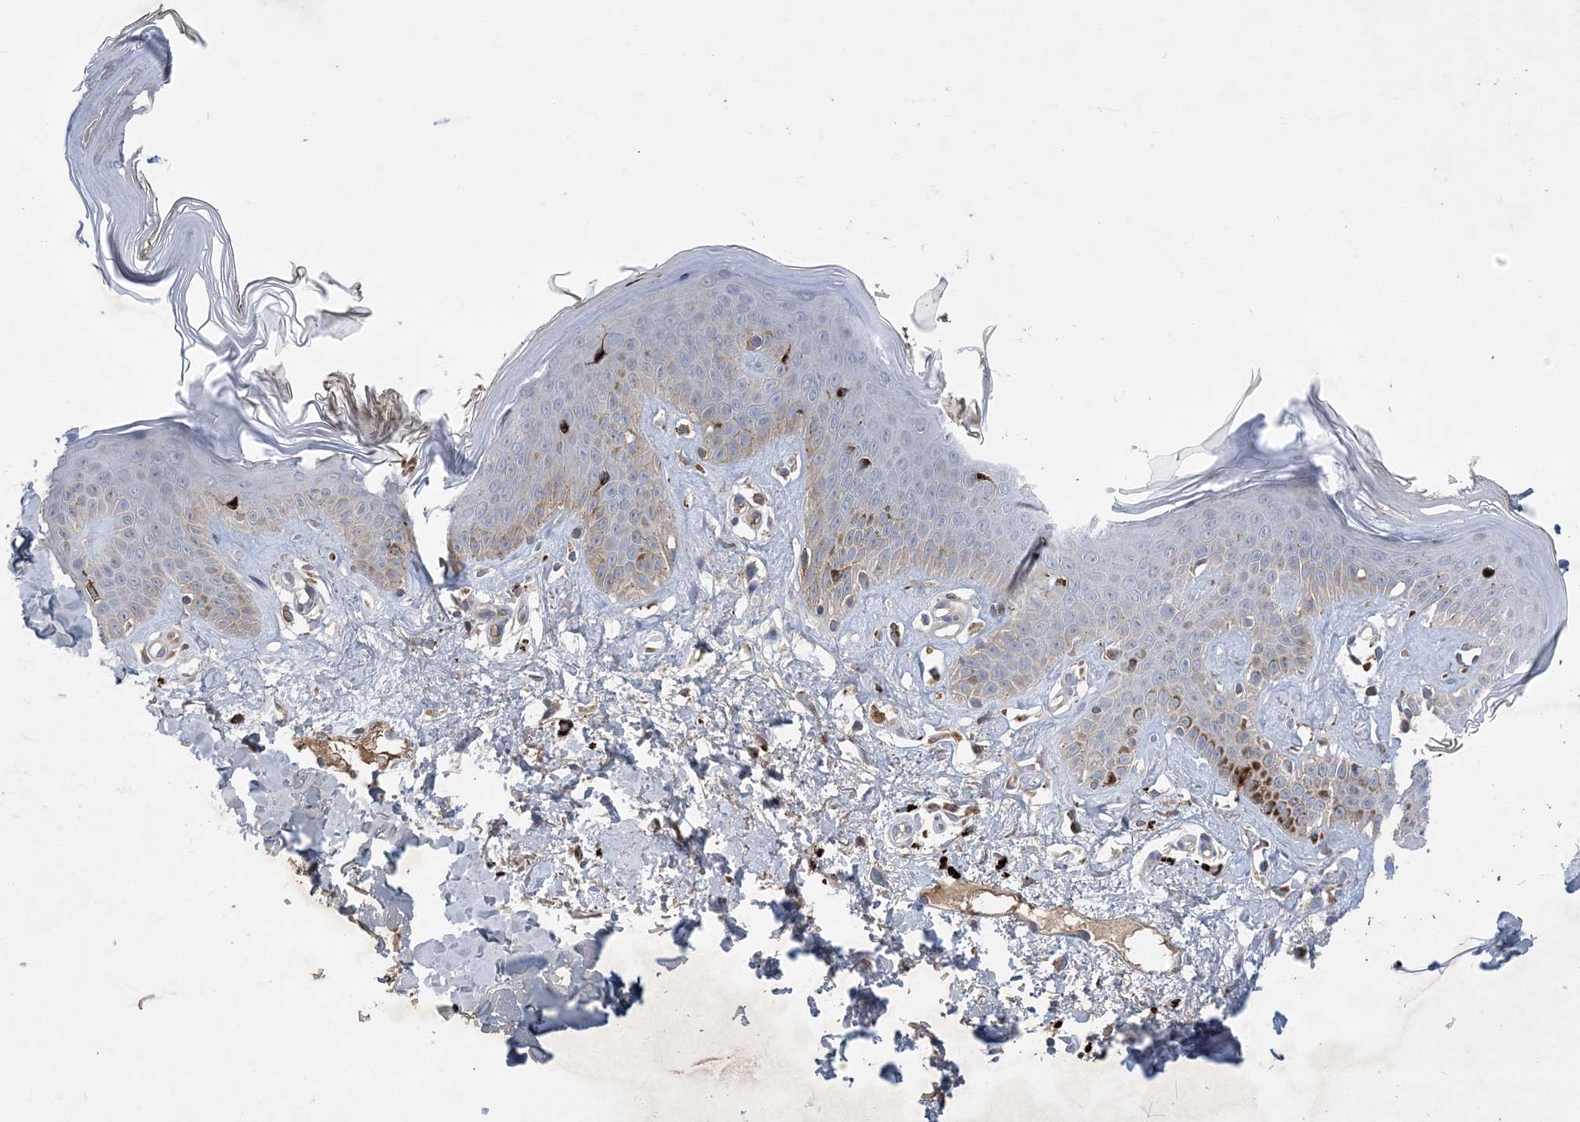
{"staining": {"intensity": "negative", "quantity": "none", "location": "none"}, "tissue": "skin", "cell_type": "Fibroblasts", "image_type": "normal", "snomed": [{"axis": "morphology", "description": "Normal tissue, NOS"}, {"axis": "topography", "description": "Skin"}], "caption": "An immunohistochemistry (IHC) micrograph of unremarkable skin is shown. There is no staining in fibroblasts of skin. (DAB (3,3'-diaminobenzidine) immunohistochemistry (IHC), high magnification).", "gene": "MASP2", "patient": {"sex": "female", "age": 64}}